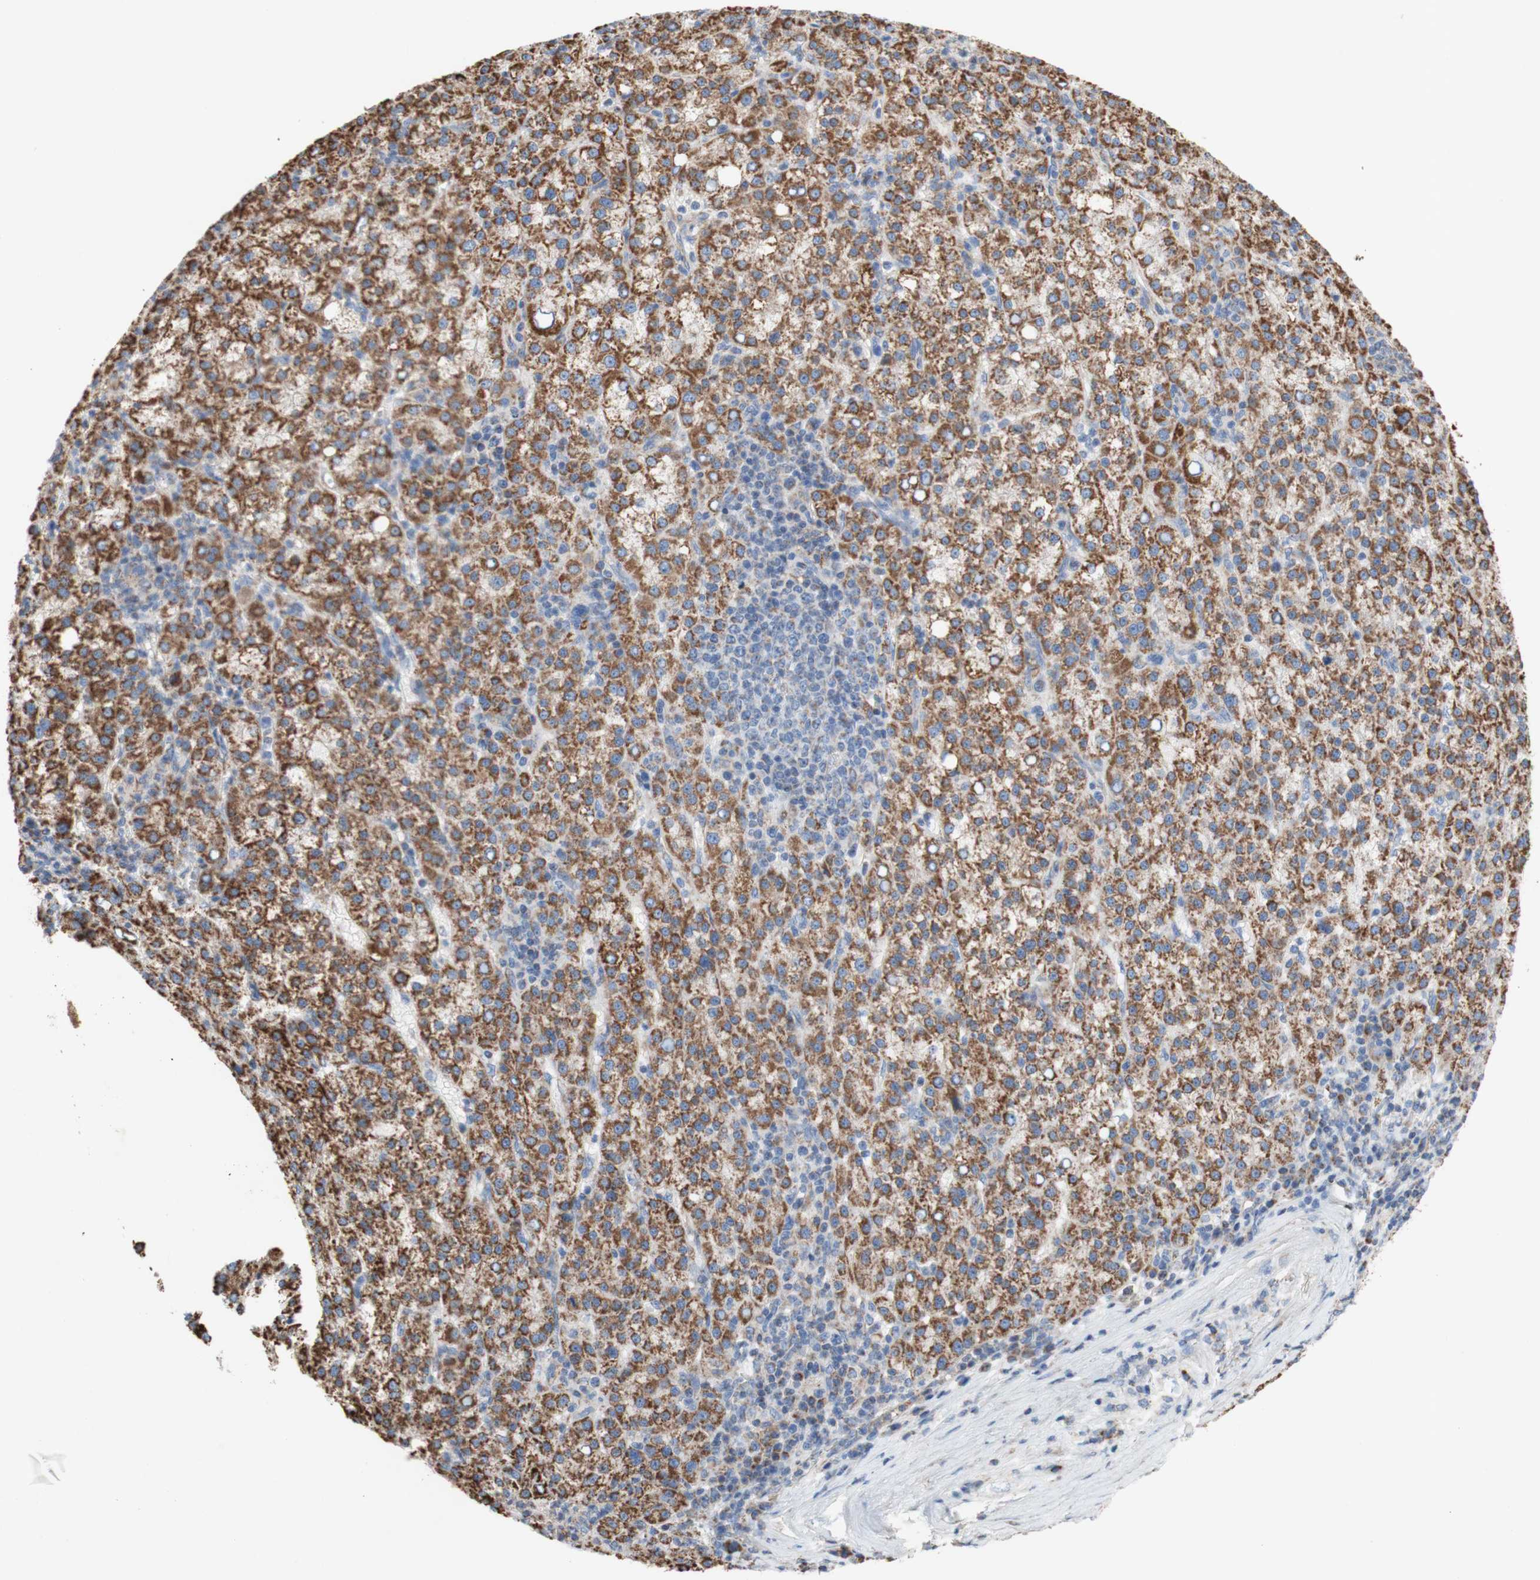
{"staining": {"intensity": "moderate", "quantity": ">75%", "location": "cytoplasmic/membranous"}, "tissue": "liver cancer", "cell_type": "Tumor cells", "image_type": "cancer", "snomed": [{"axis": "morphology", "description": "Carcinoma, Hepatocellular, NOS"}, {"axis": "topography", "description": "Liver"}], "caption": "Human liver cancer stained for a protein (brown) exhibits moderate cytoplasmic/membranous positive positivity in approximately >75% of tumor cells.", "gene": "SDHB", "patient": {"sex": "female", "age": 58}}